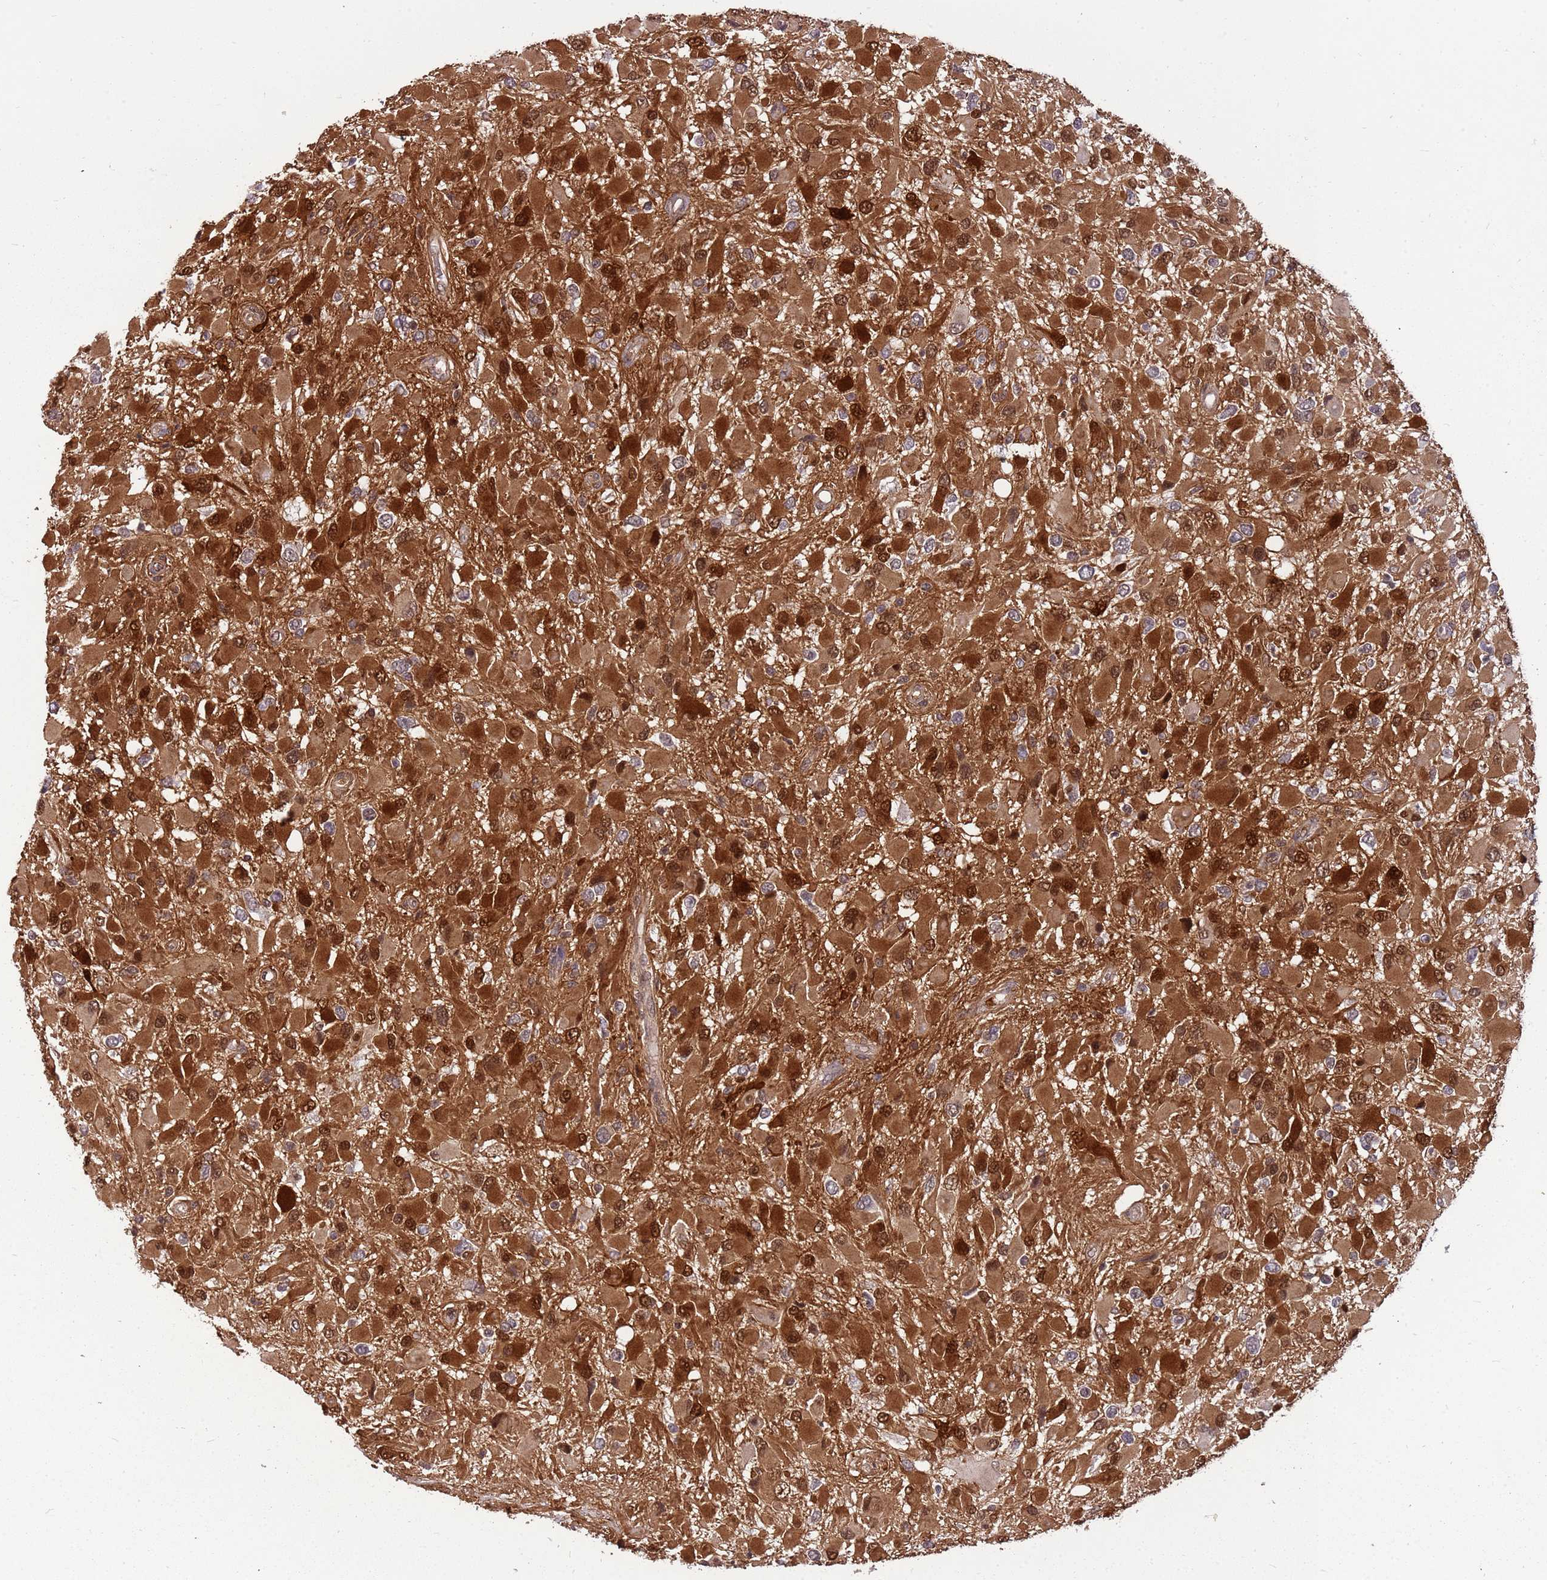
{"staining": {"intensity": "strong", "quantity": ">75%", "location": "cytoplasmic/membranous,nuclear"}, "tissue": "glioma", "cell_type": "Tumor cells", "image_type": "cancer", "snomed": [{"axis": "morphology", "description": "Glioma, malignant, High grade"}, {"axis": "topography", "description": "Brain"}], "caption": "Immunohistochemistry (IHC) photomicrograph of neoplastic tissue: human malignant glioma (high-grade) stained using immunohistochemistry (IHC) reveals high levels of strong protein expression localized specifically in the cytoplasmic/membranous and nuclear of tumor cells, appearing as a cytoplasmic/membranous and nuclear brown color.", "gene": "GBP2", "patient": {"sex": "male", "age": 53}}